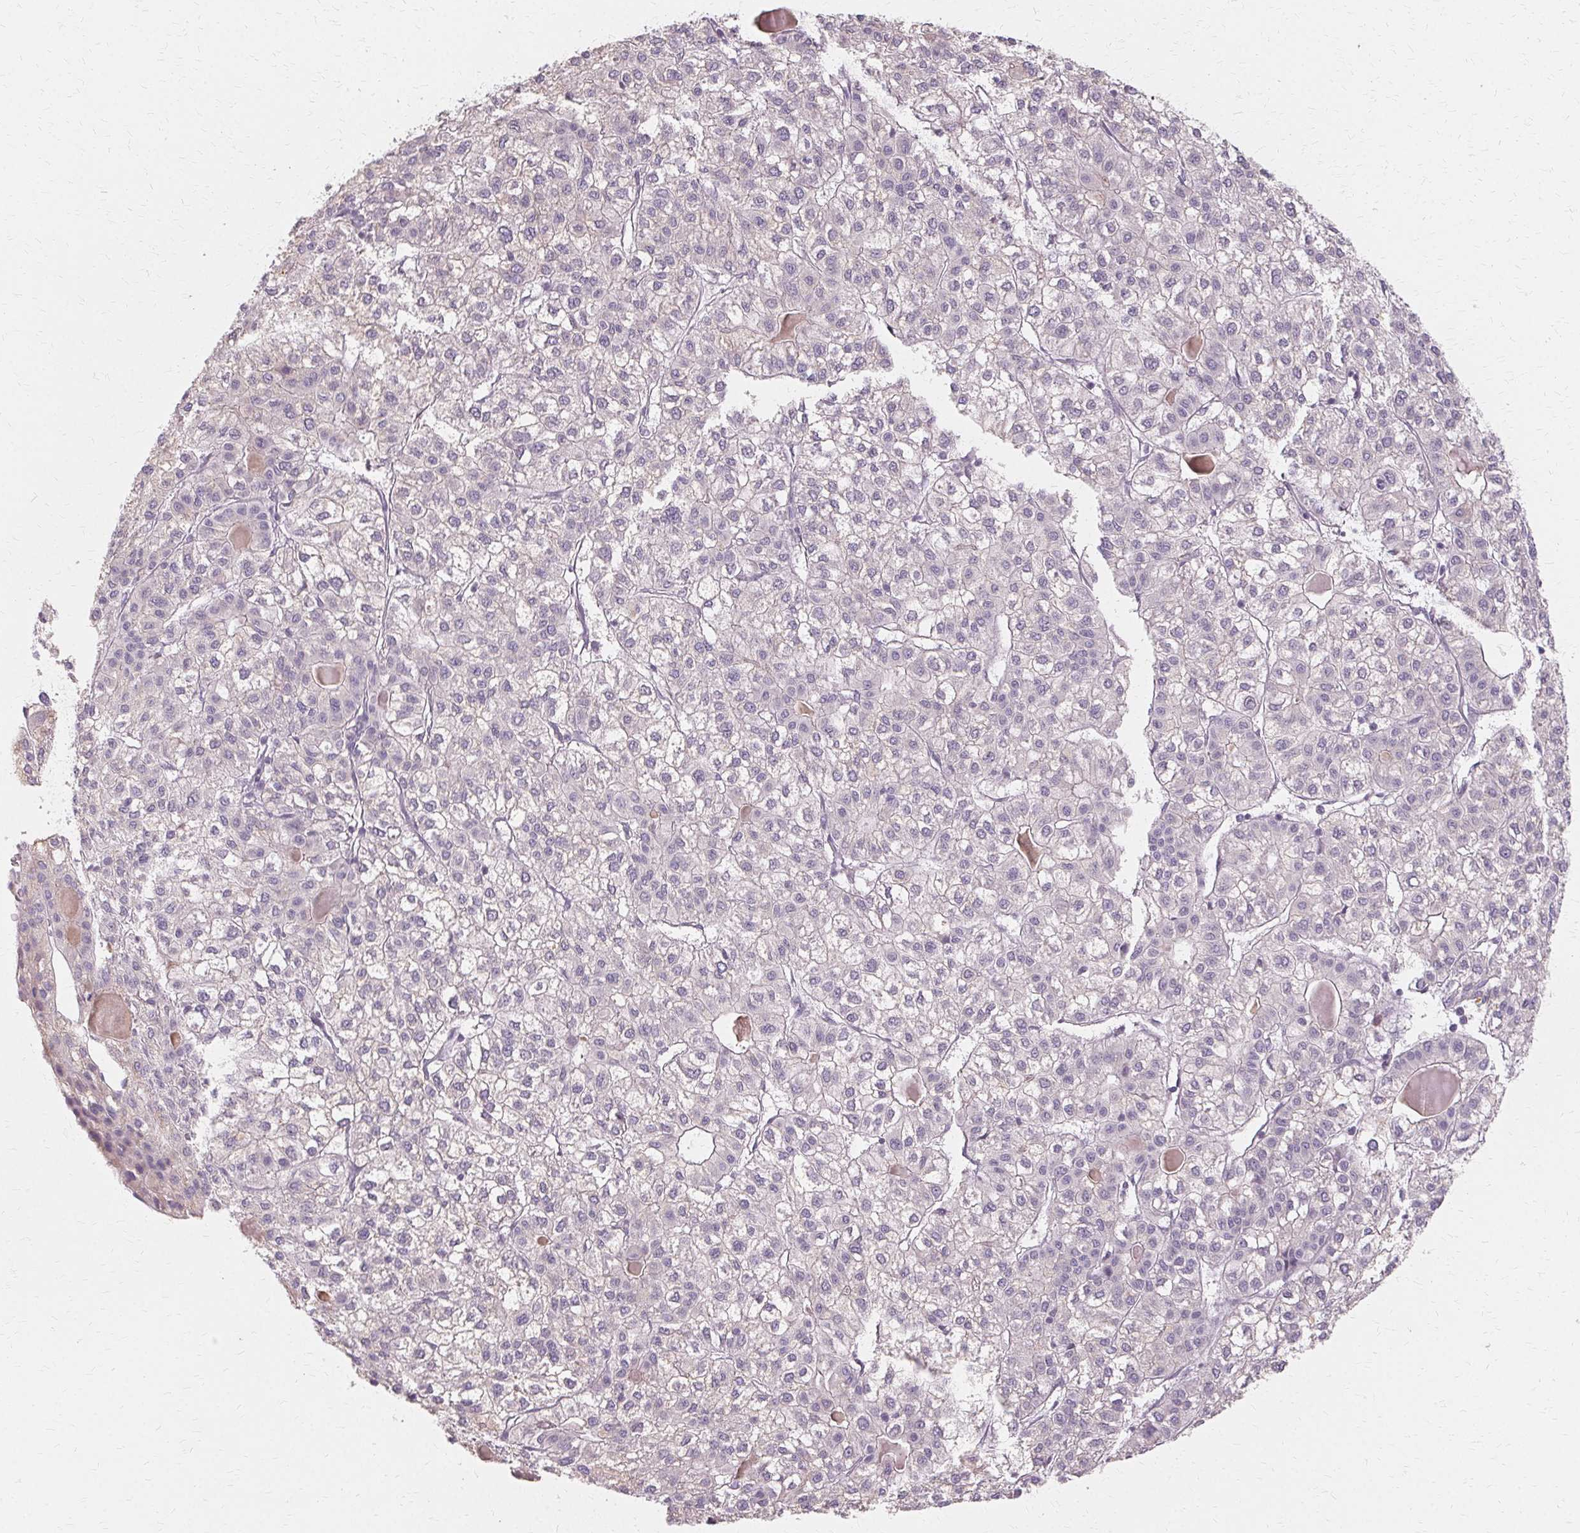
{"staining": {"intensity": "negative", "quantity": "none", "location": "none"}, "tissue": "liver cancer", "cell_type": "Tumor cells", "image_type": "cancer", "snomed": [{"axis": "morphology", "description": "Carcinoma, Hepatocellular, NOS"}, {"axis": "topography", "description": "Liver"}], "caption": "This is an immunohistochemistry histopathology image of human liver cancer (hepatocellular carcinoma). There is no staining in tumor cells.", "gene": "FCRL3", "patient": {"sex": "female", "age": 43}}